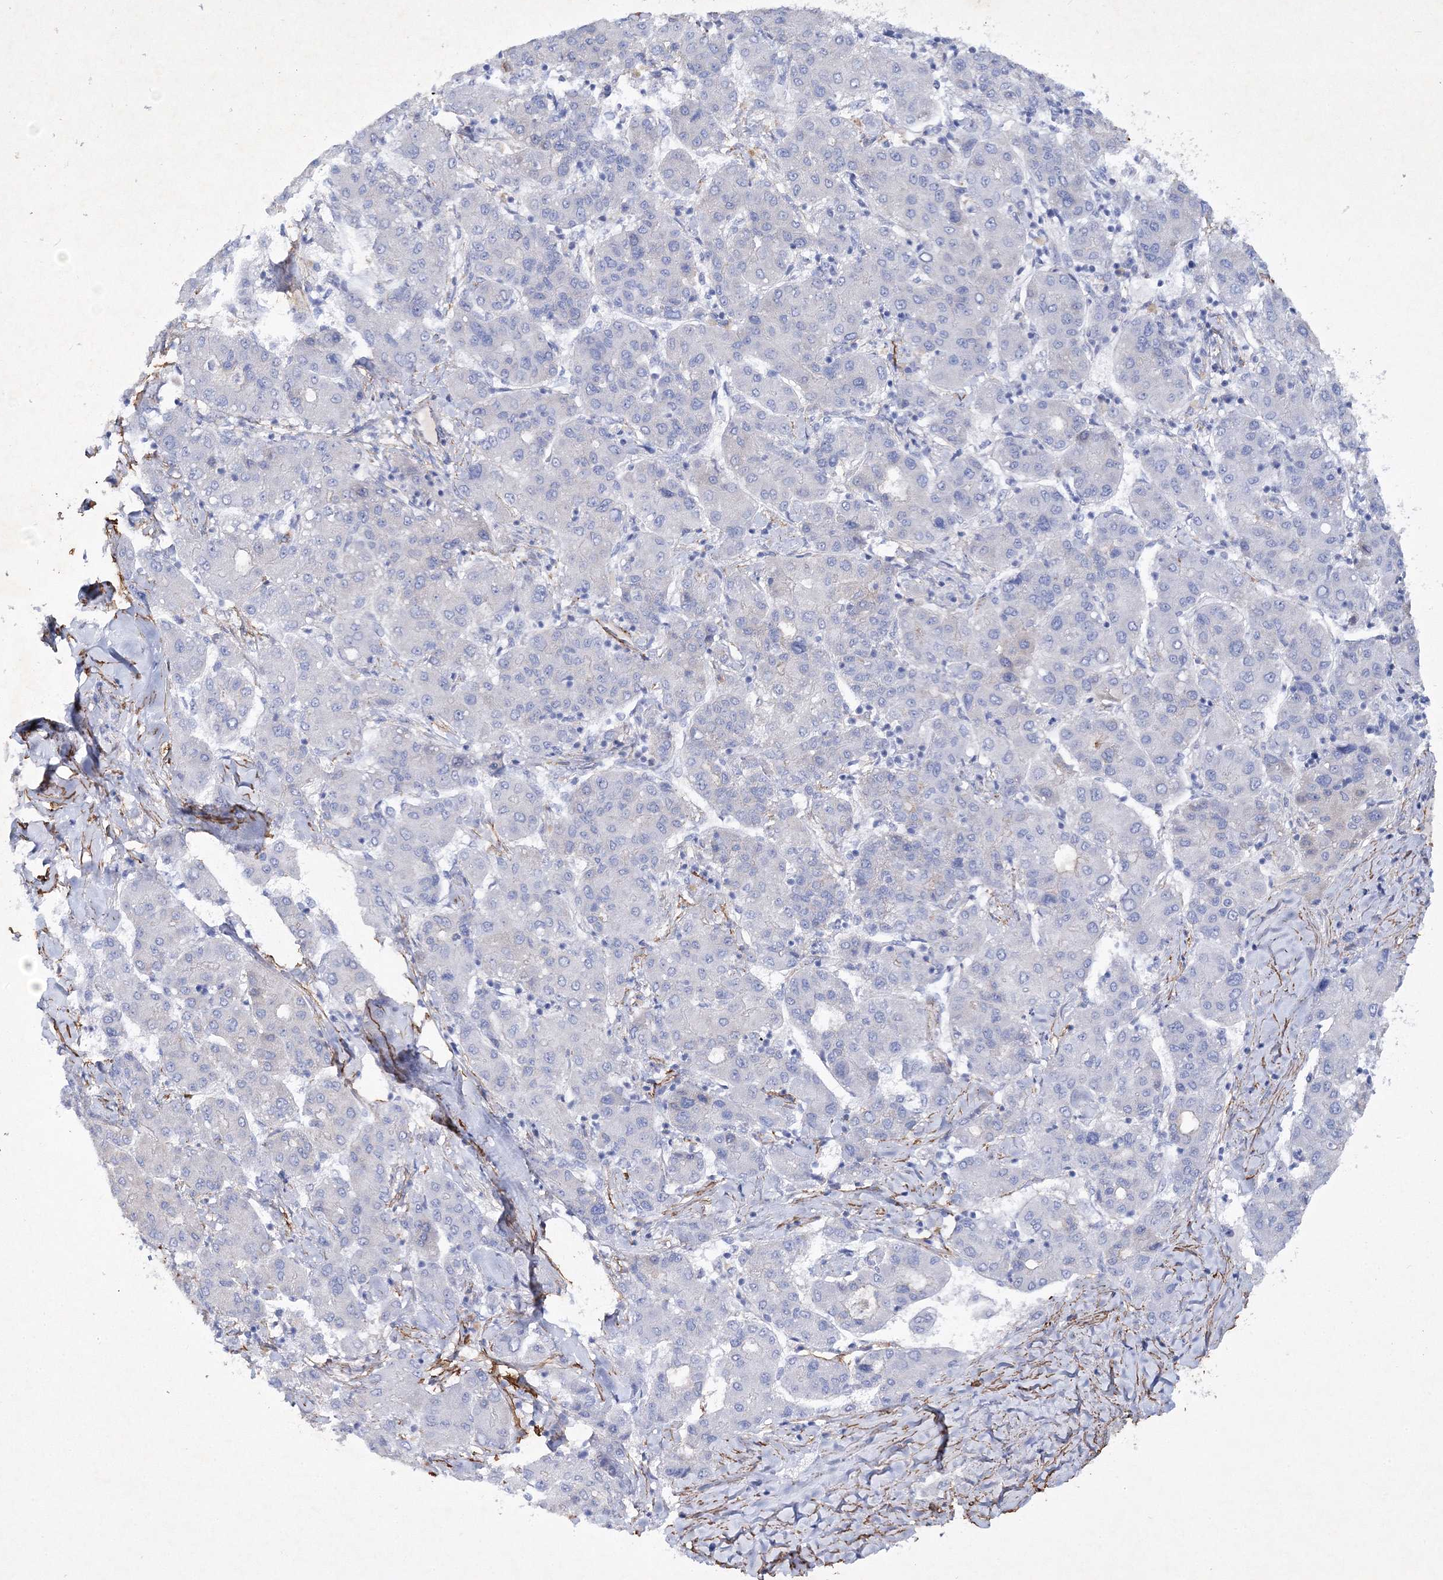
{"staining": {"intensity": "negative", "quantity": "none", "location": "none"}, "tissue": "liver cancer", "cell_type": "Tumor cells", "image_type": "cancer", "snomed": [{"axis": "morphology", "description": "Carcinoma, Hepatocellular, NOS"}, {"axis": "topography", "description": "Liver"}], "caption": "IHC histopathology image of liver cancer stained for a protein (brown), which shows no positivity in tumor cells.", "gene": "RTN2", "patient": {"sex": "male", "age": 65}}